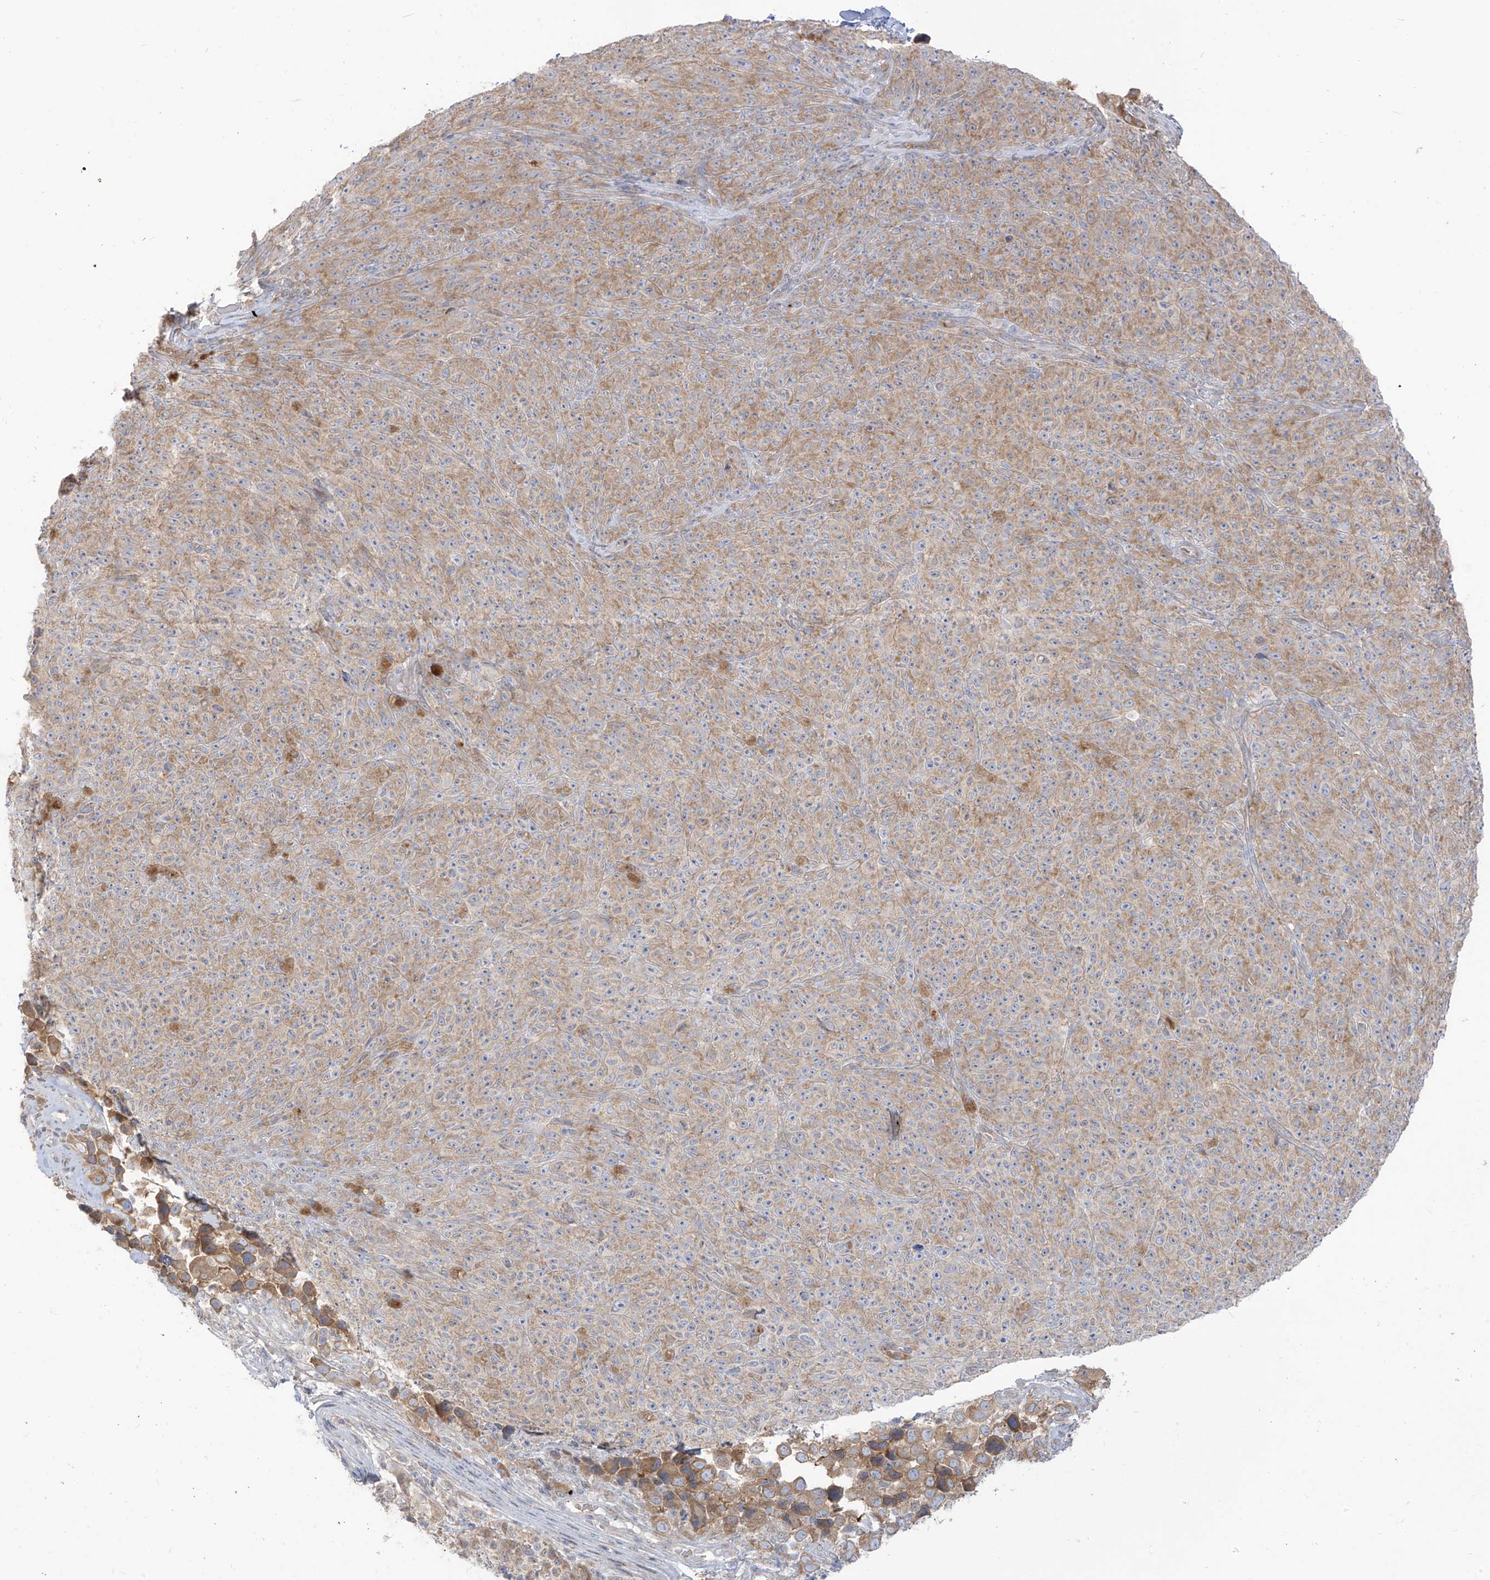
{"staining": {"intensity": "weak", "quantity": ">75%", "location": "cytoplasmic/membranous"}, "tissue": "melanoma", "cell_type": "Tumor cells", "image_type": "cancer", "snomed": [{"axis": "morphology", "description": "Malignant melanoma, NOS"}, {"axis": "topography", "description": "Skin"}], "caption": "DAB immunohistochemical staining of melanoma displays weak cytoplasmic/membranous protein expression in about >75% of tumor cells. The protein of interest is shown in brown color, while the nuclei are stained blue.", "gene": "ARHGEF40", "patient": {"sex": "female", "age": 82}}